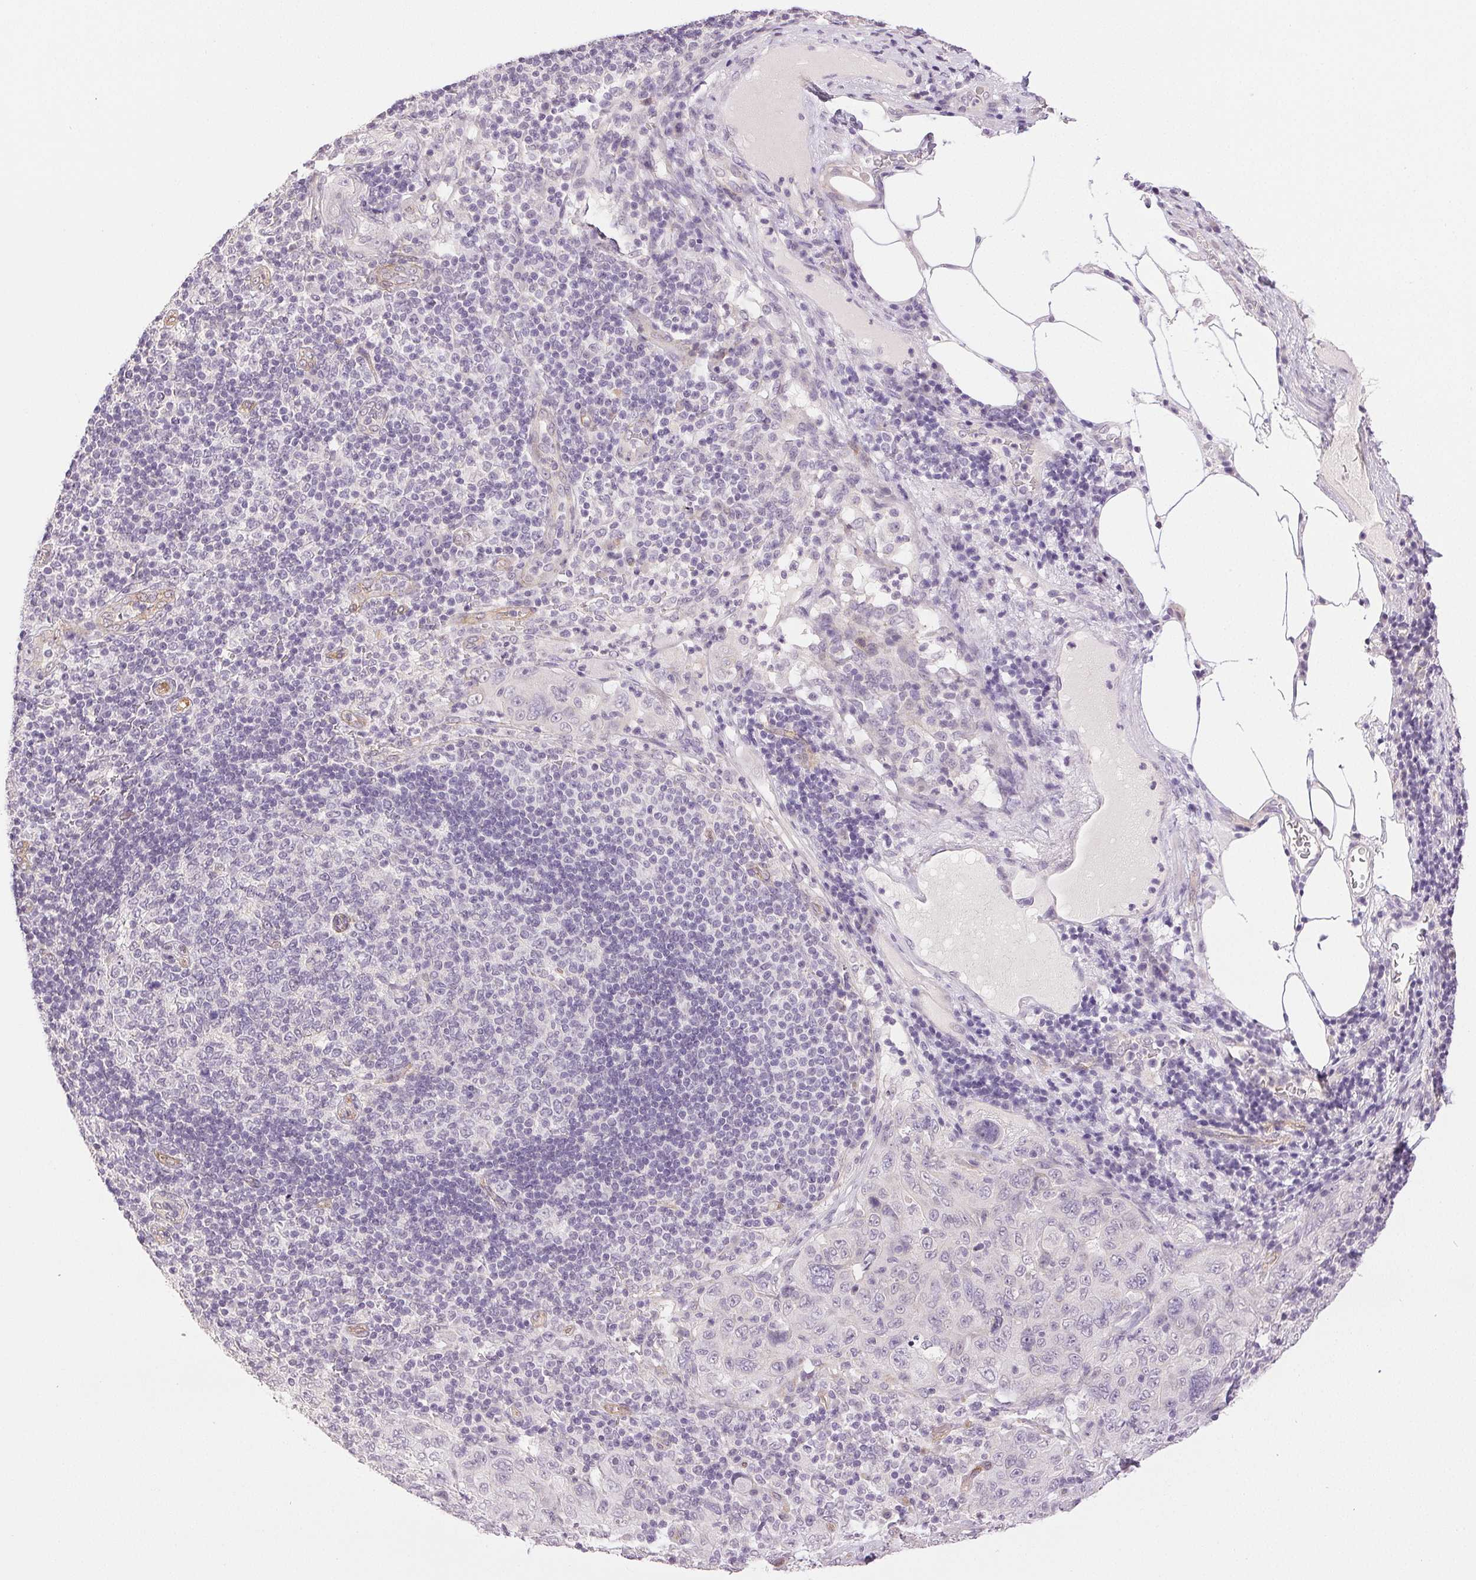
{"staining": {"intensity": "negative", "quantity": "none", "location": "none"}, "tissue": "pancreatic cancer", "cell_type": "Tumor cells", "image_type": "cancer", "snomed": [{"axis": "morphology", "description": "Adenocarcinoma, NOS"}, {"axis": "topography", "description": "Pancreas"}], "caption": "Image shows no protein staining in tumor cells of pancreatic cancer (adenocarcinoma) tissue.", "gene": "PLCB1", "patient": {"sex": "male", "age": 68}}